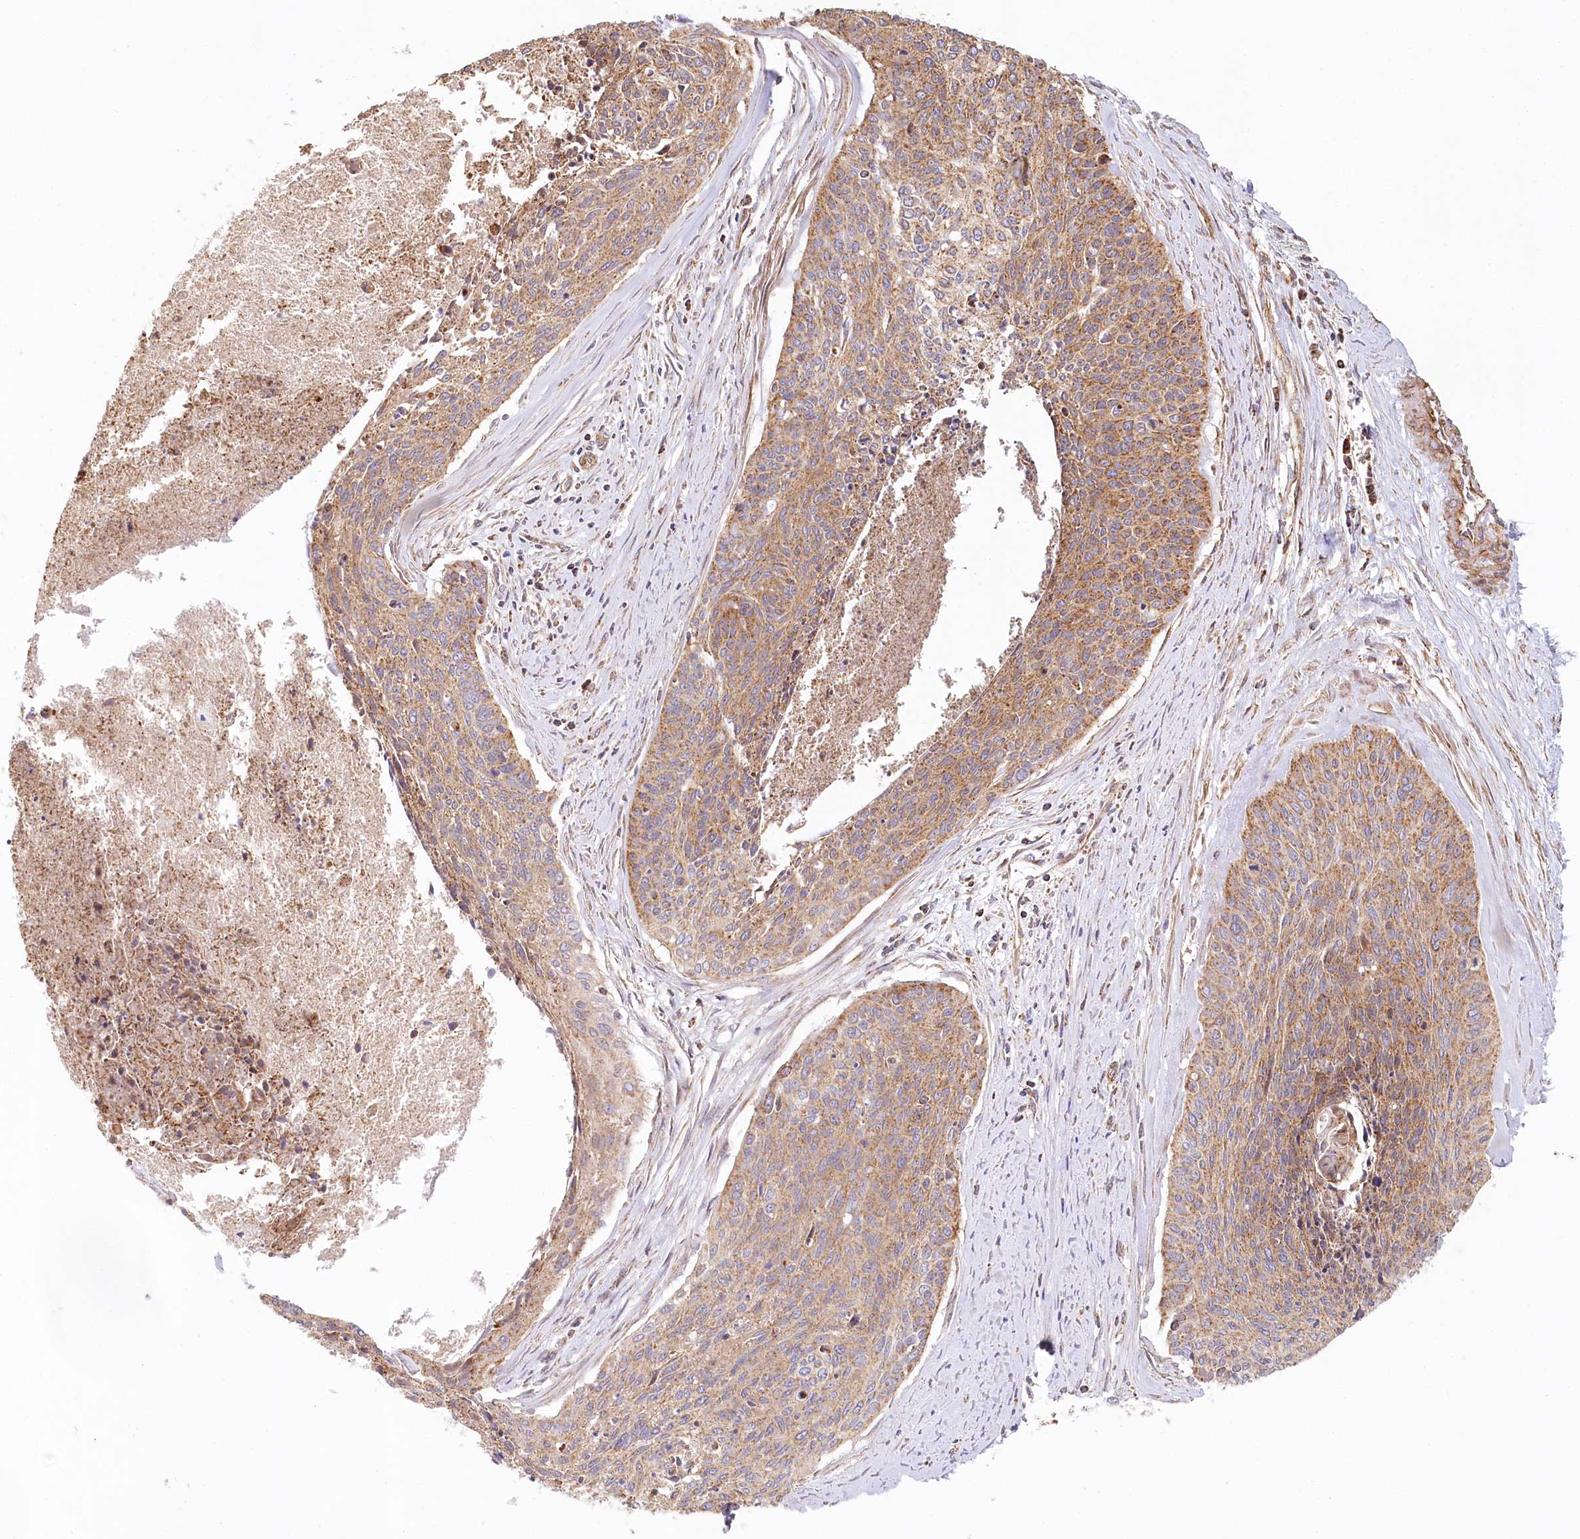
{"staining": {"intensity": "moderate", "quantity": ">75%", "location": "cytoplasmic/membranous"}, "tissue": "cervical cancer", "cell_type": "Tumor cells", "image_type": "cancer", "snomed": [{"axis": "morphology", "description": "Squamous cell carcinoma, NOS"}, {"axis": "topography", "description": "Cervix"}], "caption": "Human cervical cancer (squamous cell carcinoma) stained for a protein (brown) reveals moderate cytoplasmic/membranous positive staining in approximately >75% of tumor cells.", "gene": "UMPS", "patient": {"sex": "female", "age": 55}}